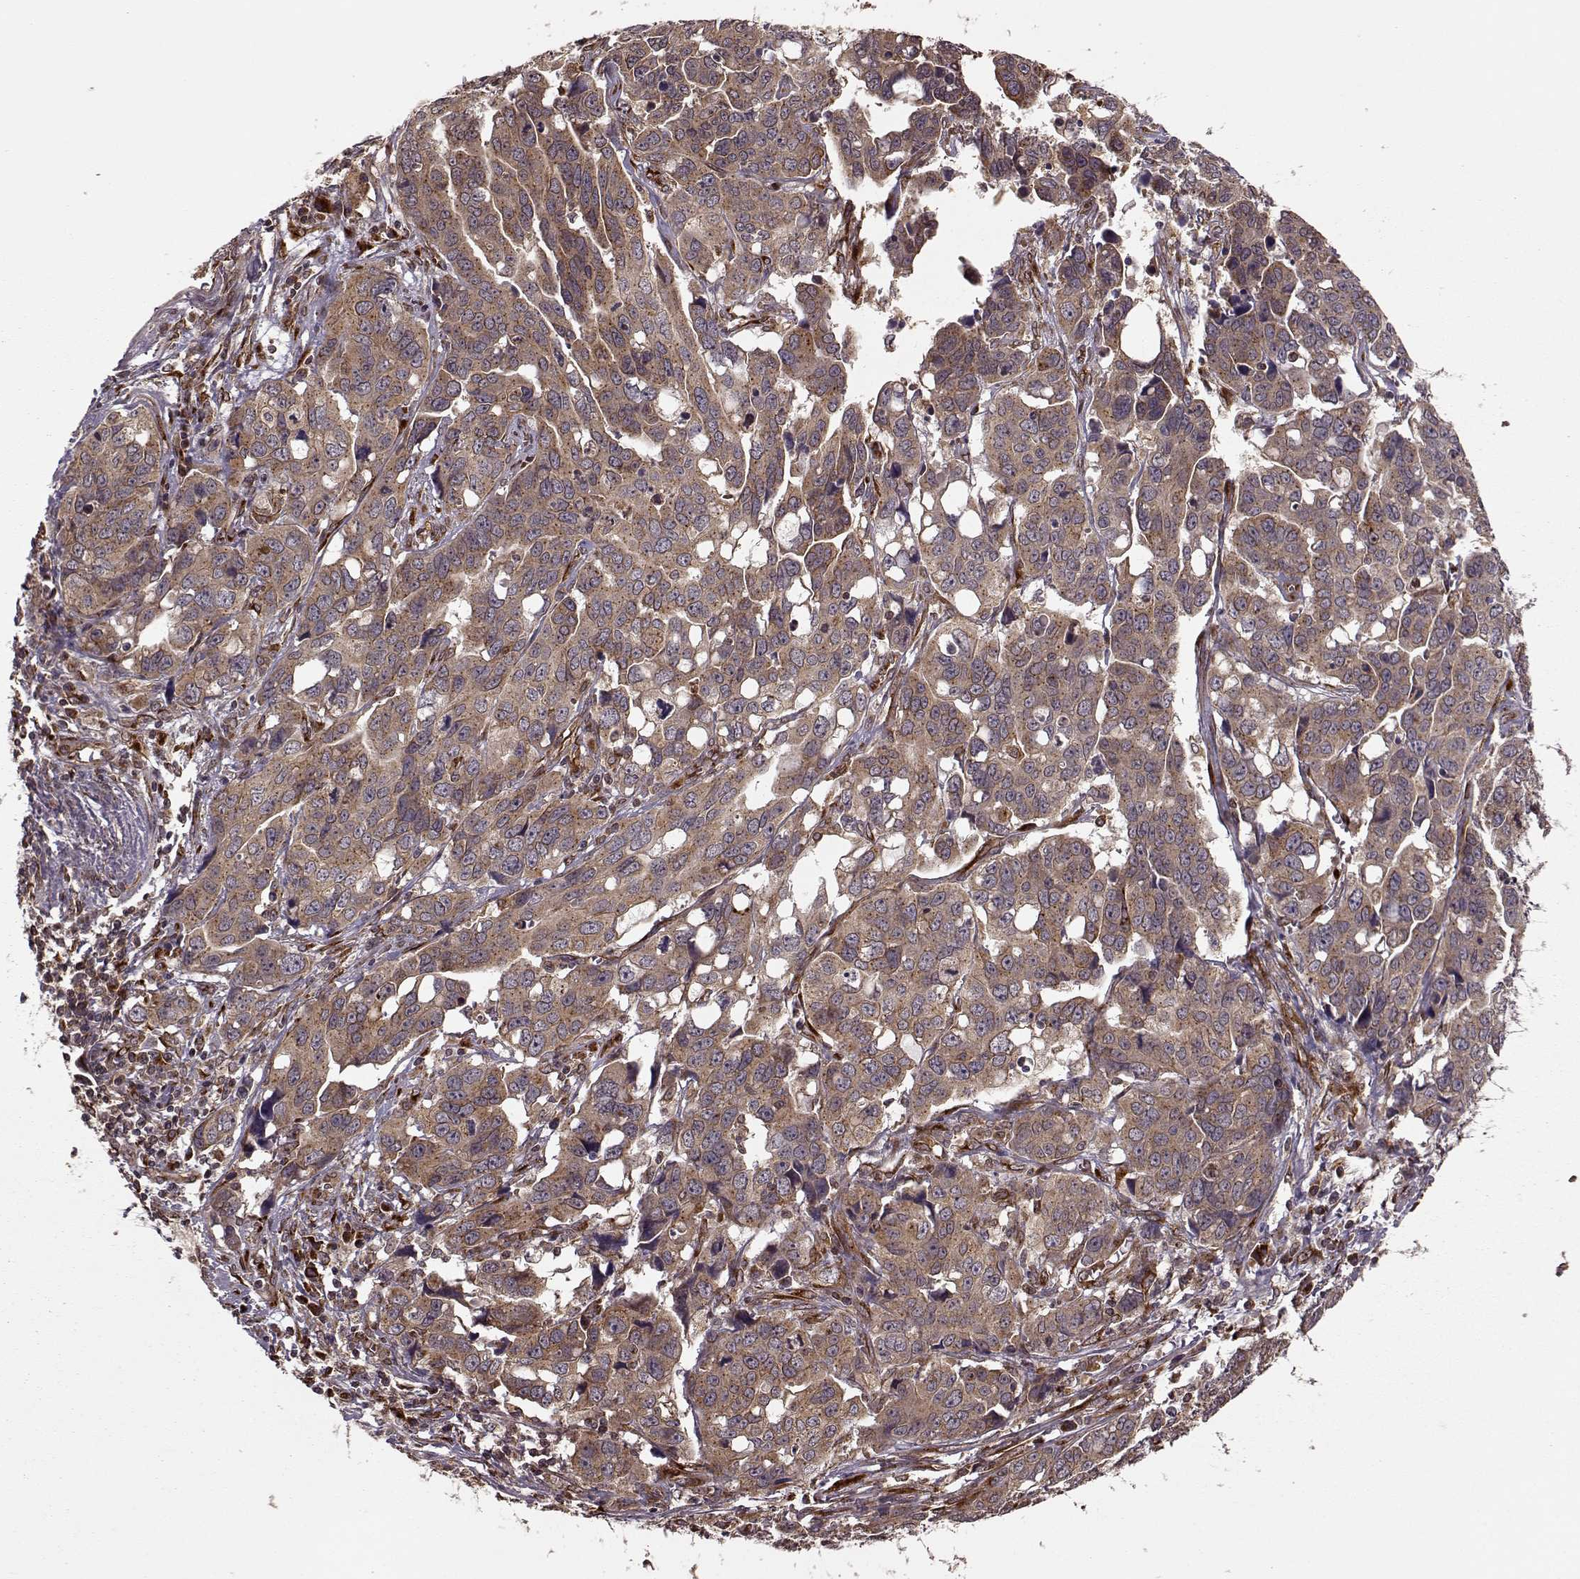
{"staining": {"intensity": "moderate", "quantity": ">75%", "location": "cytoplasmic/membranous"}, "tissue": "ovarian cancer", "cell_type": "Tumor cells", "image_type": "cancer", "snomed": [{"axis": "morphology", "description": "Carcinoma, endometroid"}, {"axis": "topography", "description": "Ovary"}], "caption": "Immunohistochemistry staining of ovarian endometroid carcinoma, which shows medium levels of moderate cytoplasmic/membranous staining in about >75% of tumor cells indicating moderate cytoplasmic/membranous protein positivity. The staining was performed using DAB (brown) for protein detection and nuclei were counterstained in hematoxylin (blue).", "gene": "YIPF5", "patient": {"sex": "female", "age": 78}}